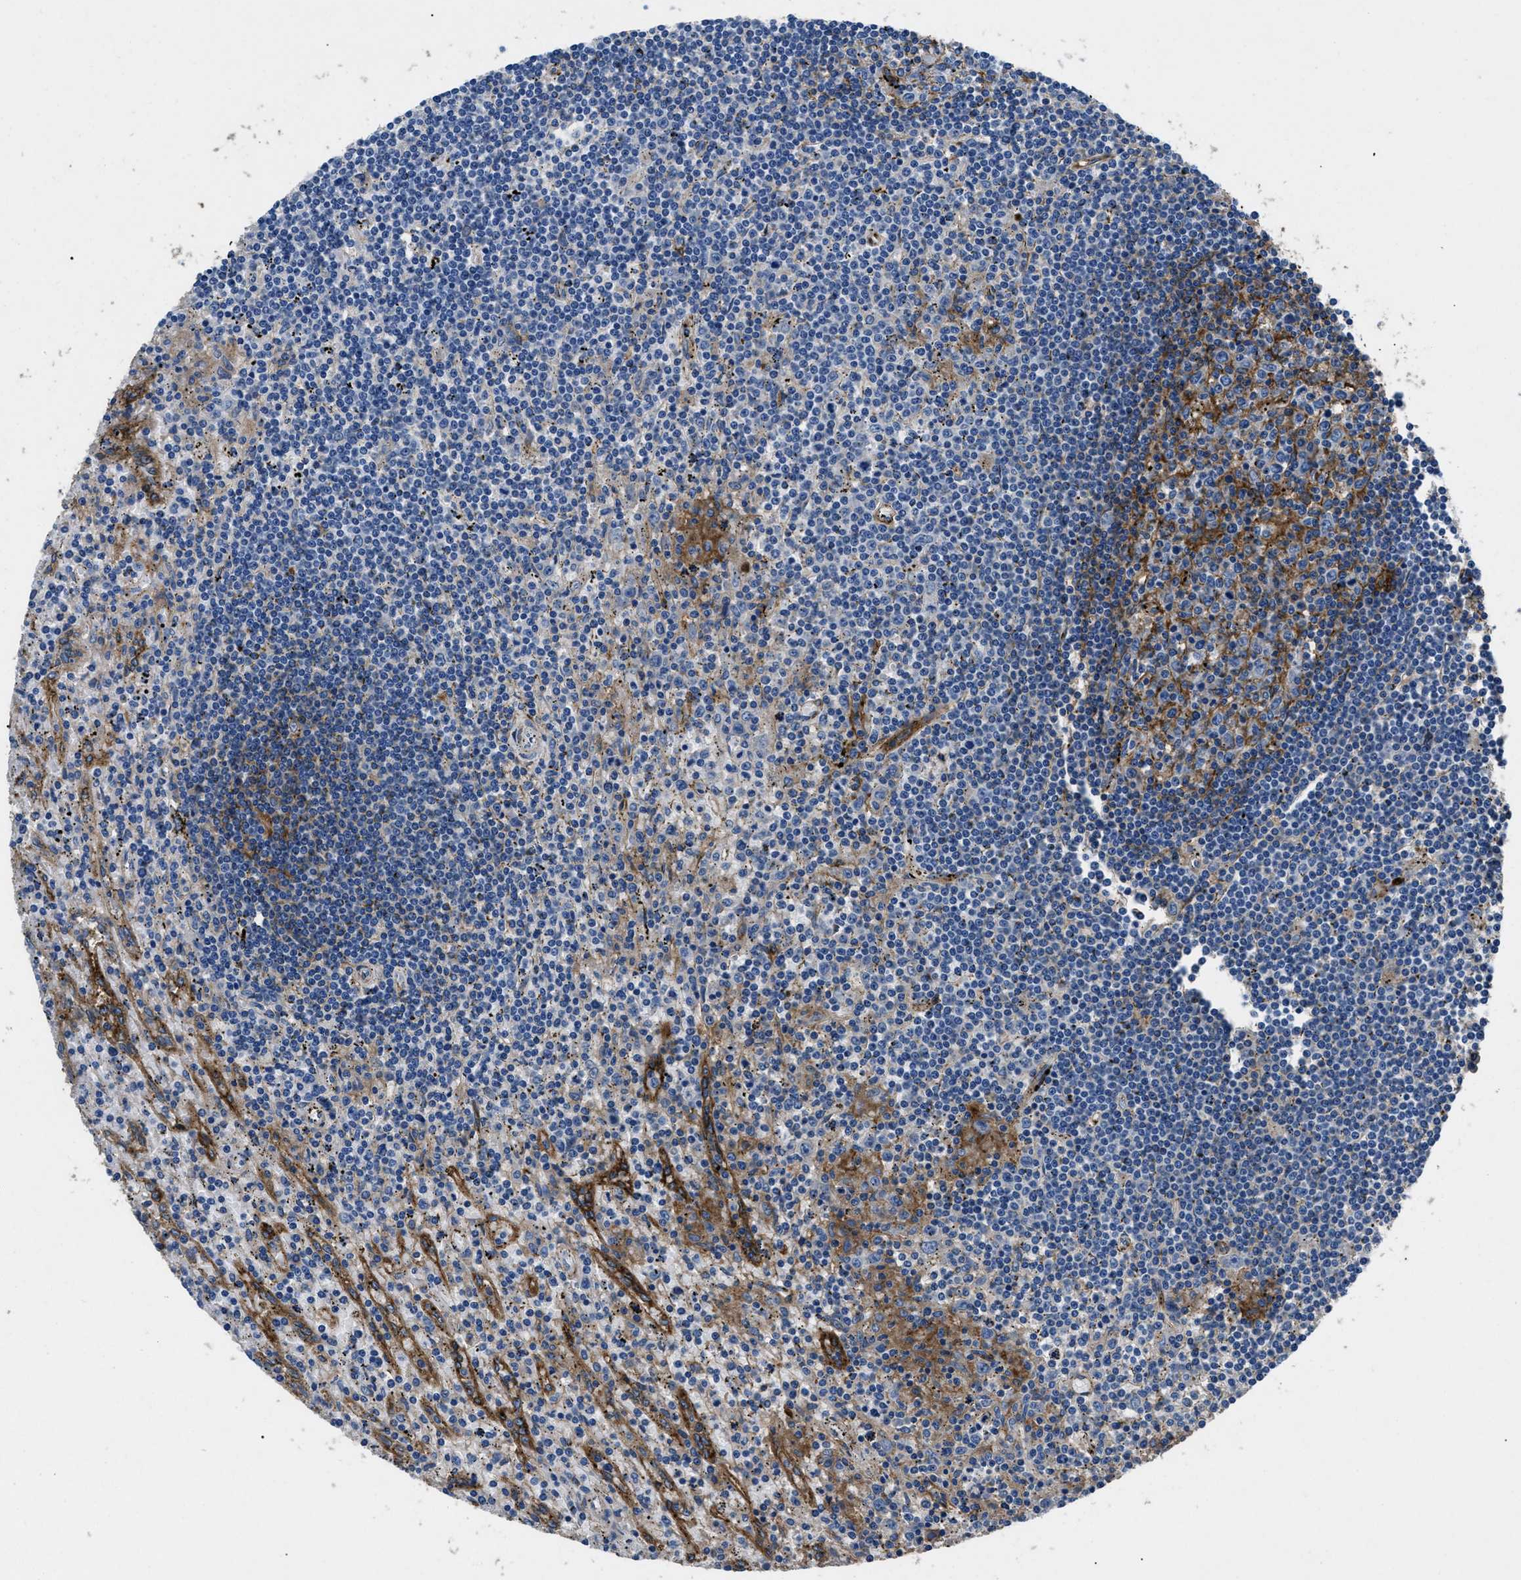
{"staining": {"intensity": "negative", "quantity": "none", "location": "none"}, "tissue": "lymphoma", "cell_type": "Tumor cells", "image_type": "cancer", "snomed": [{"axis": "morphology", "description": "Malignant lymphoma, non-Hodgkin's type, Low grade"}, {"axis": "topography", "description": "Spleen"}], "caption": "This histopathology image is of lymphoma stained with immunohistochemistry (IHC) to label a protein in brown with the nuclei are counter-stained blue. There is no staining in tumor cells. The staining was performed using DAB (3,3'-diaminobenzidine) to visualize the protein expression in brown, while the nuclei were stained in blue with hematoxylin (Magnification: 20x).", "gene": "CD276", "patient": {"sex": "male", "age": 76}}